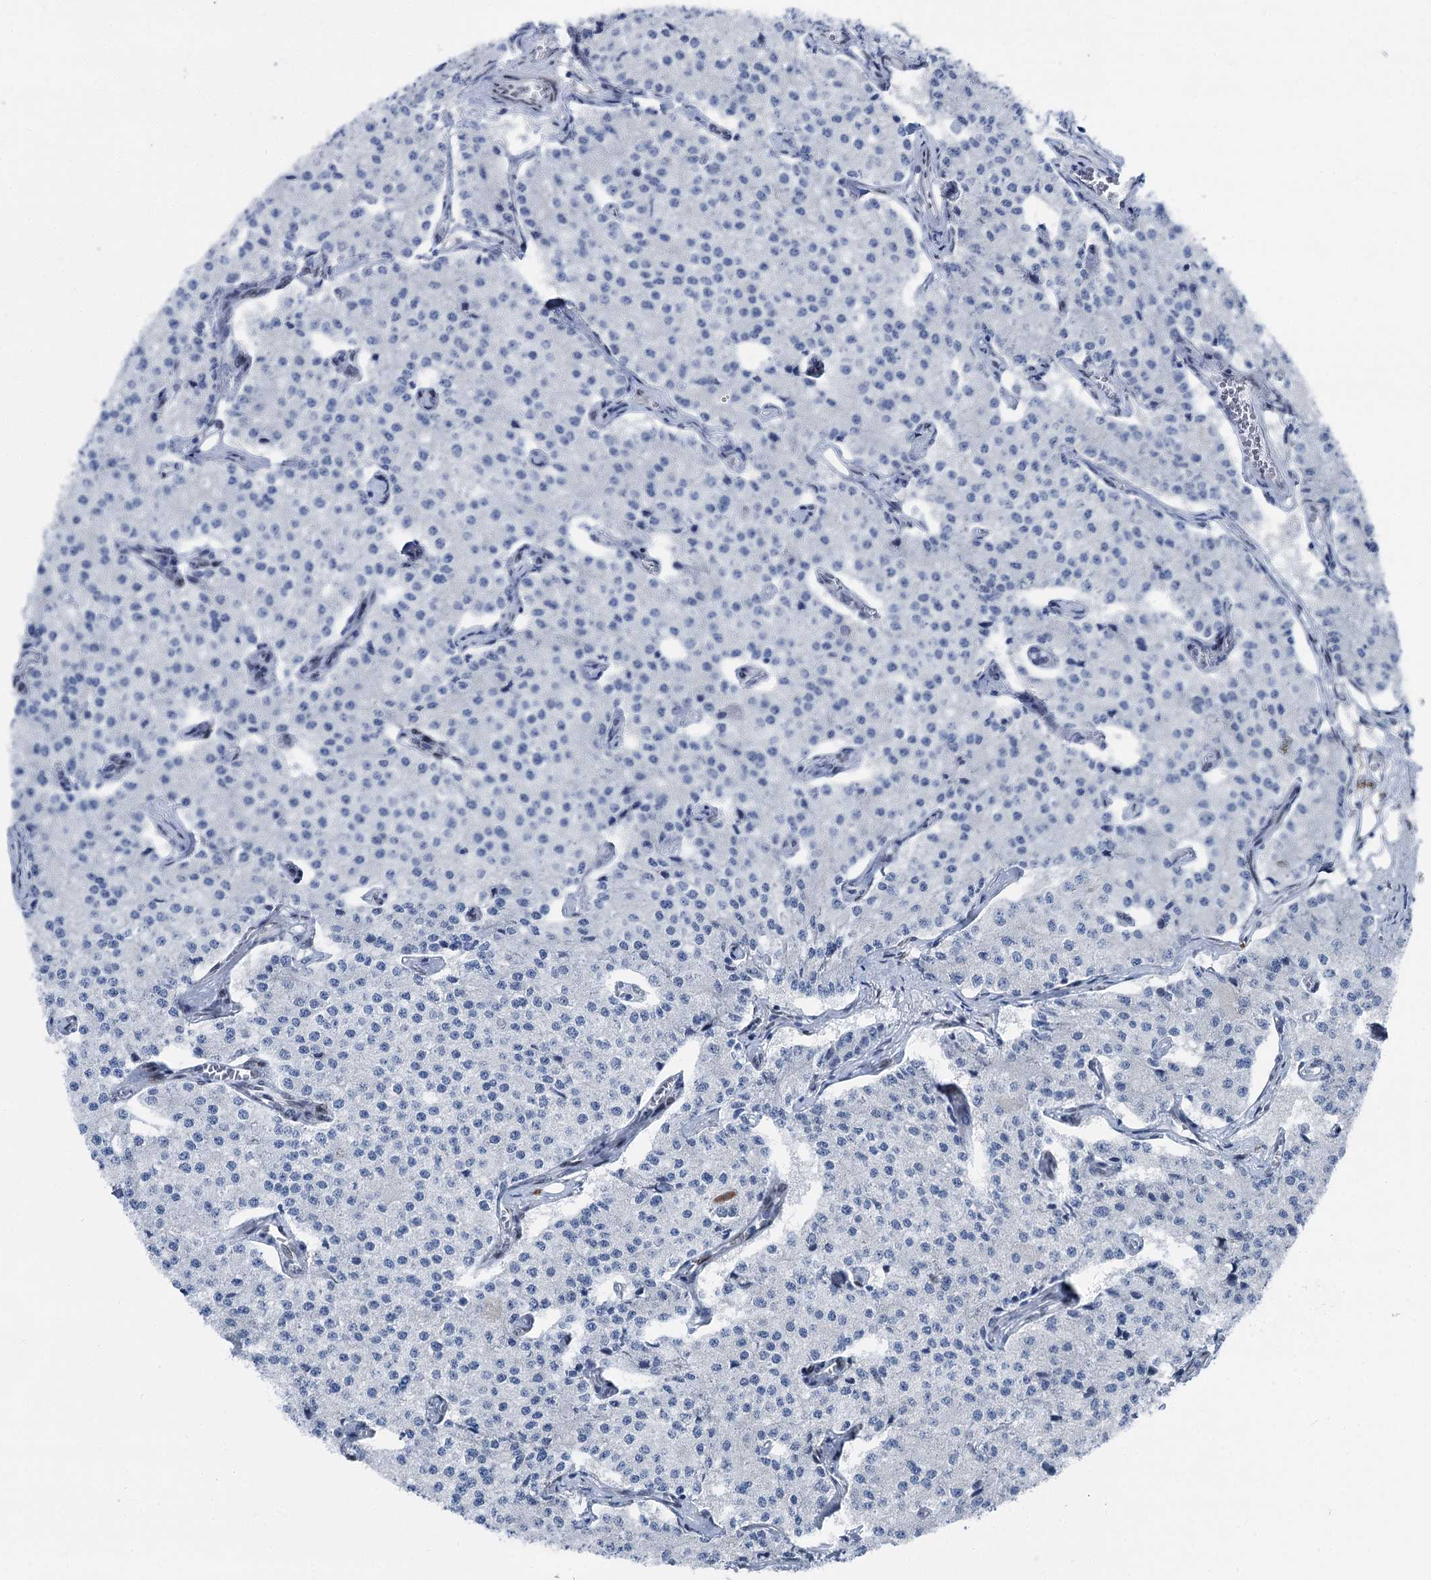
{"staining": {"intensity": "negative", "quantity": "none", "location": "none"}, "tissue": "carcinoid", "cell_type": "Tumor cells", "image_type": "cancer", "snomed": [{"axis": "morphology", "description": "Carcinoid, malignant, NOS"}, {"axis": "topography", "description": "Colon"}], "caption": "An image of carcinoid stained for a protein shows no brown staining in tumor cells.", "gene": "MRPL14", "patient": {"sex": "female", "age": 52}}